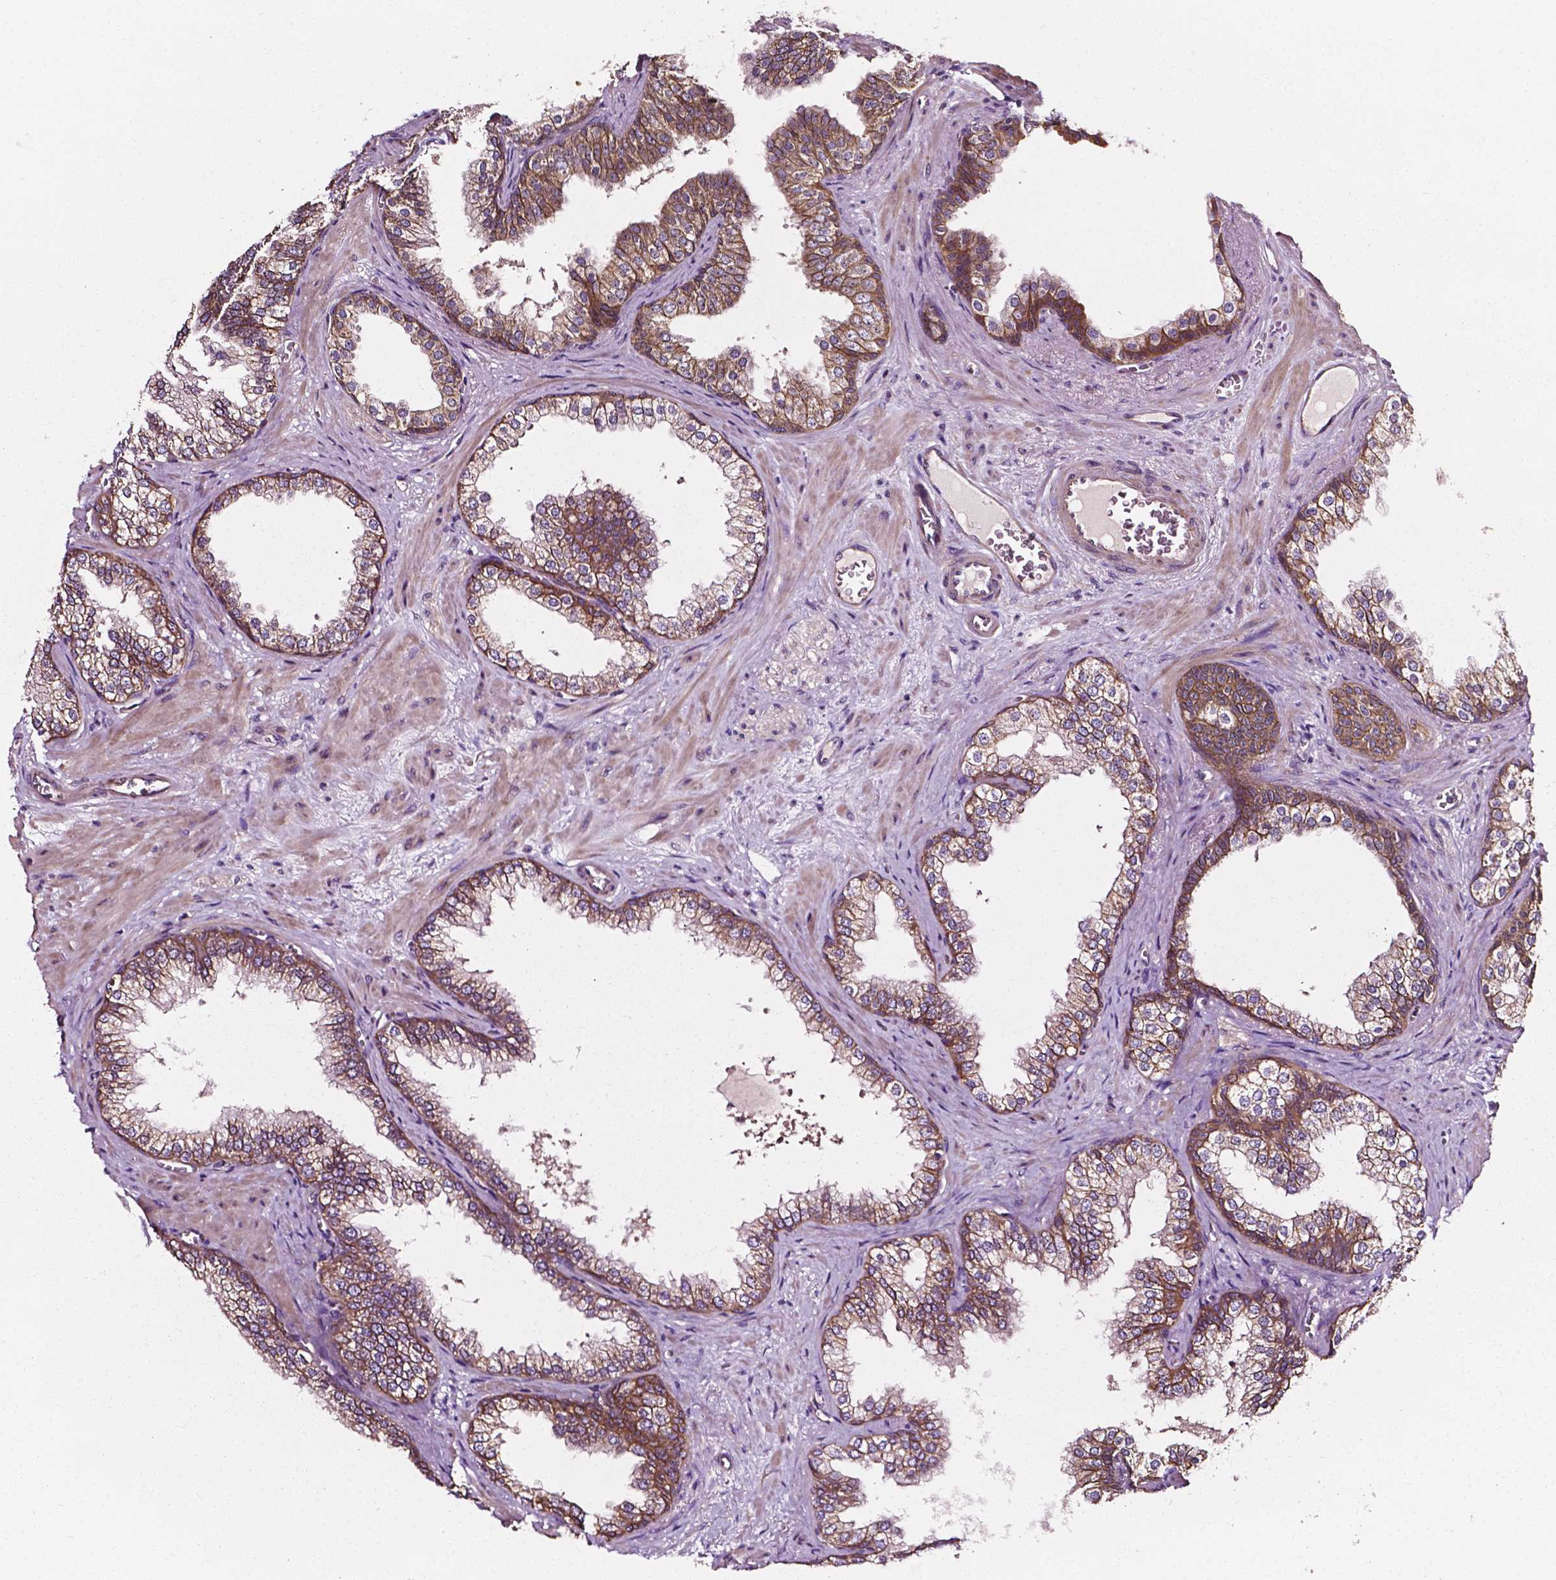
{"staining": {"intensity": "moderate", "quantity": ">75%", "location": "cytoplasmic/membranous"}, "tissue": "prostate", "cell_type": "Glandular cells", "image_type": "normal", "snomed": [{"axis": "morphology", "description": "Normal tissue, NOS"}, {"axis": "topography", "description": "Prostate"}], "caption": "DAB immunohistochemical staining of unremarkable prostate exhibits moderate cytoplasmic/membranous protein expression in approximately >75% of glandular cells.", "gene": "ATG16L1", "patient": {"sex": "male", "age": 79}}